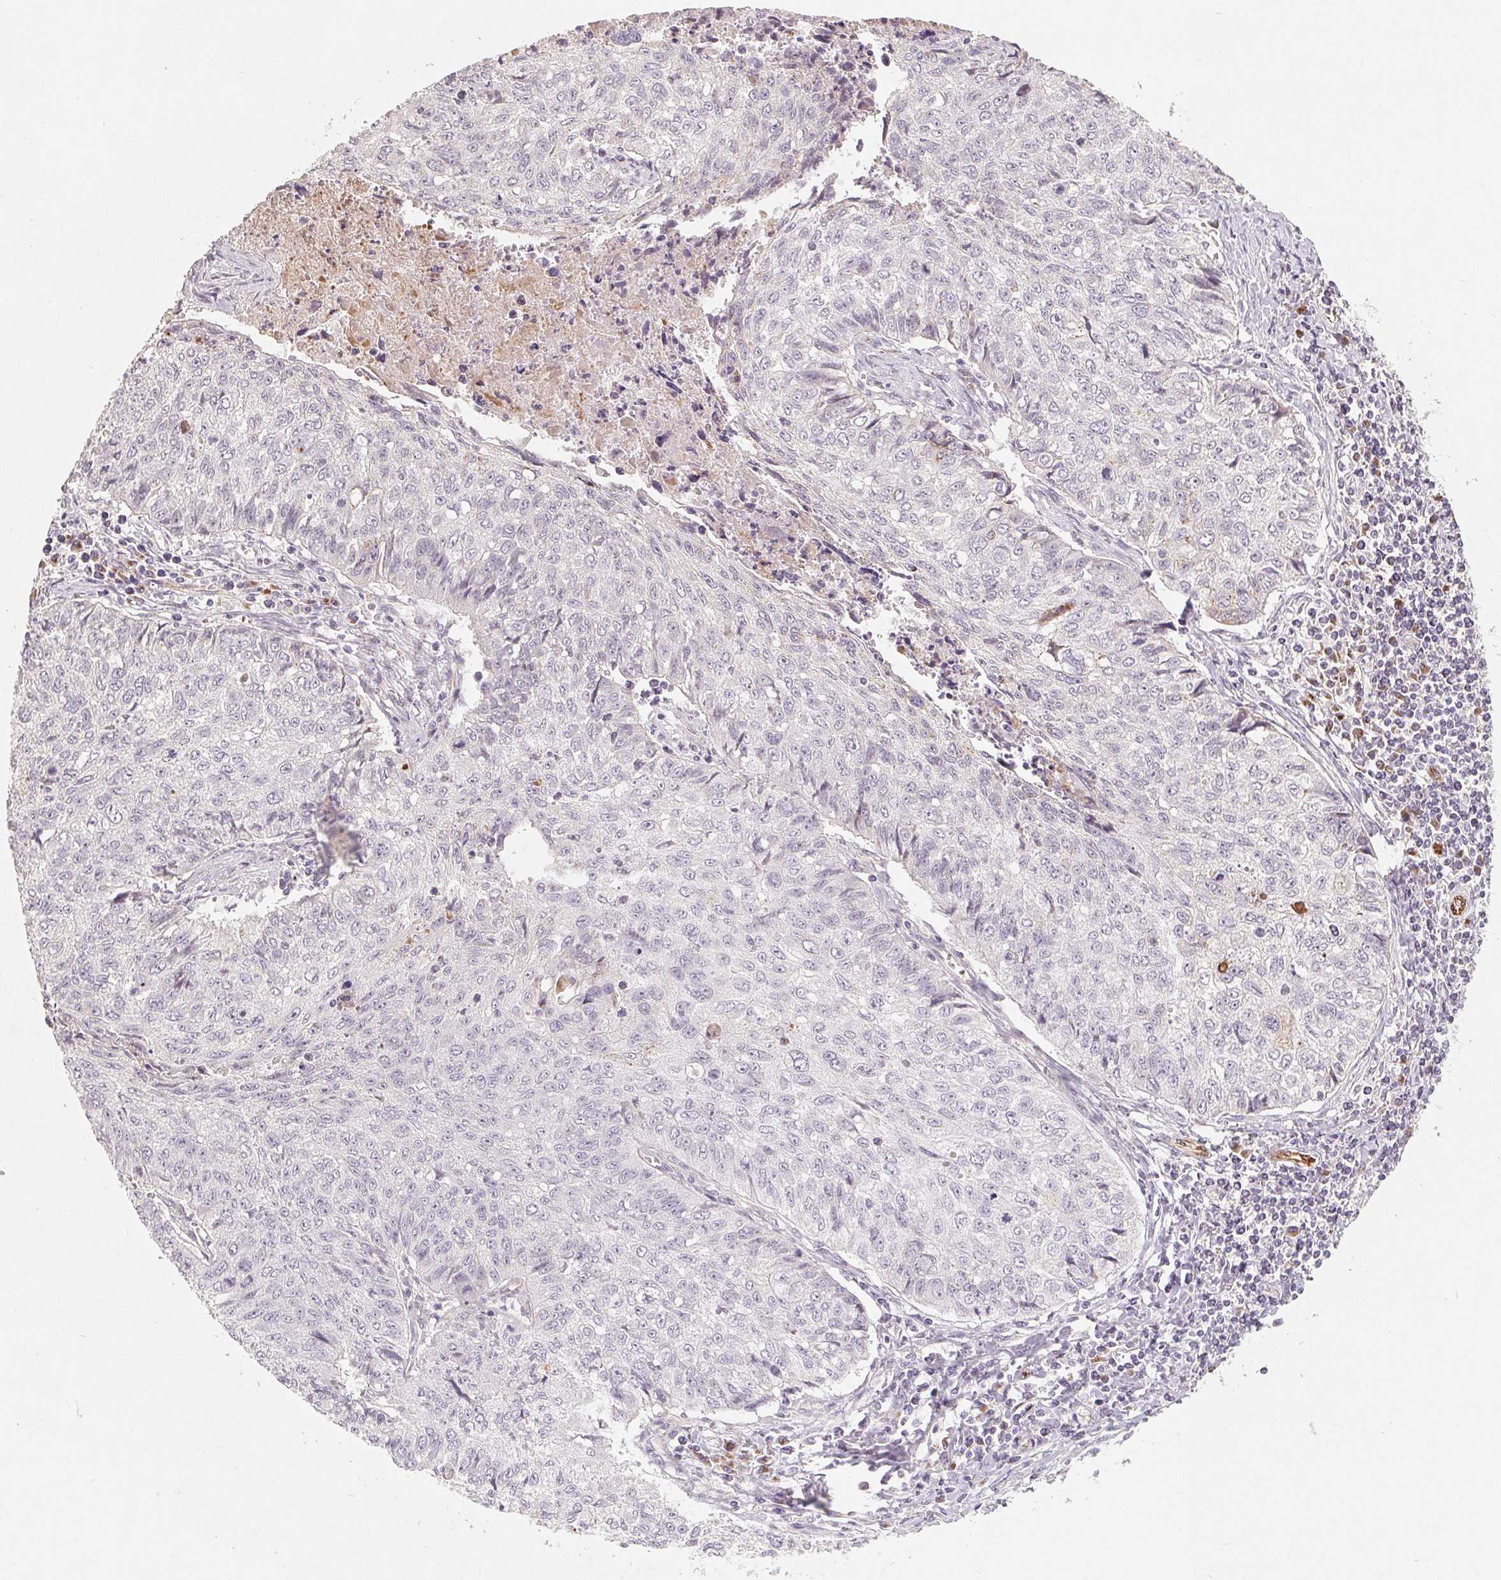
{"staining": {"intensity": "negative", "quantity": "none", "location": "none"}, "tissue": "lung cancer", "cell_type": "Tumor cells", "image_type": "cancer", "snomed": [{"axis": "morphology", "description": "Normal morphology"}, {"axis": "morphology", "description": "Aneuploidy"}, {"axis": "morphology", "description": "Squamous cell carcinoma, NOS"}, {"axis": "topography", "description": "Lymph node"}, {"axis": "topography", "description": "Lung"}], "caption": "Photomicrograph shows no significant protein expression in tumor cells of lung aneuploidy.", "gene": "TMSB15B", "patient": {"sex": "female", "age": 76}}